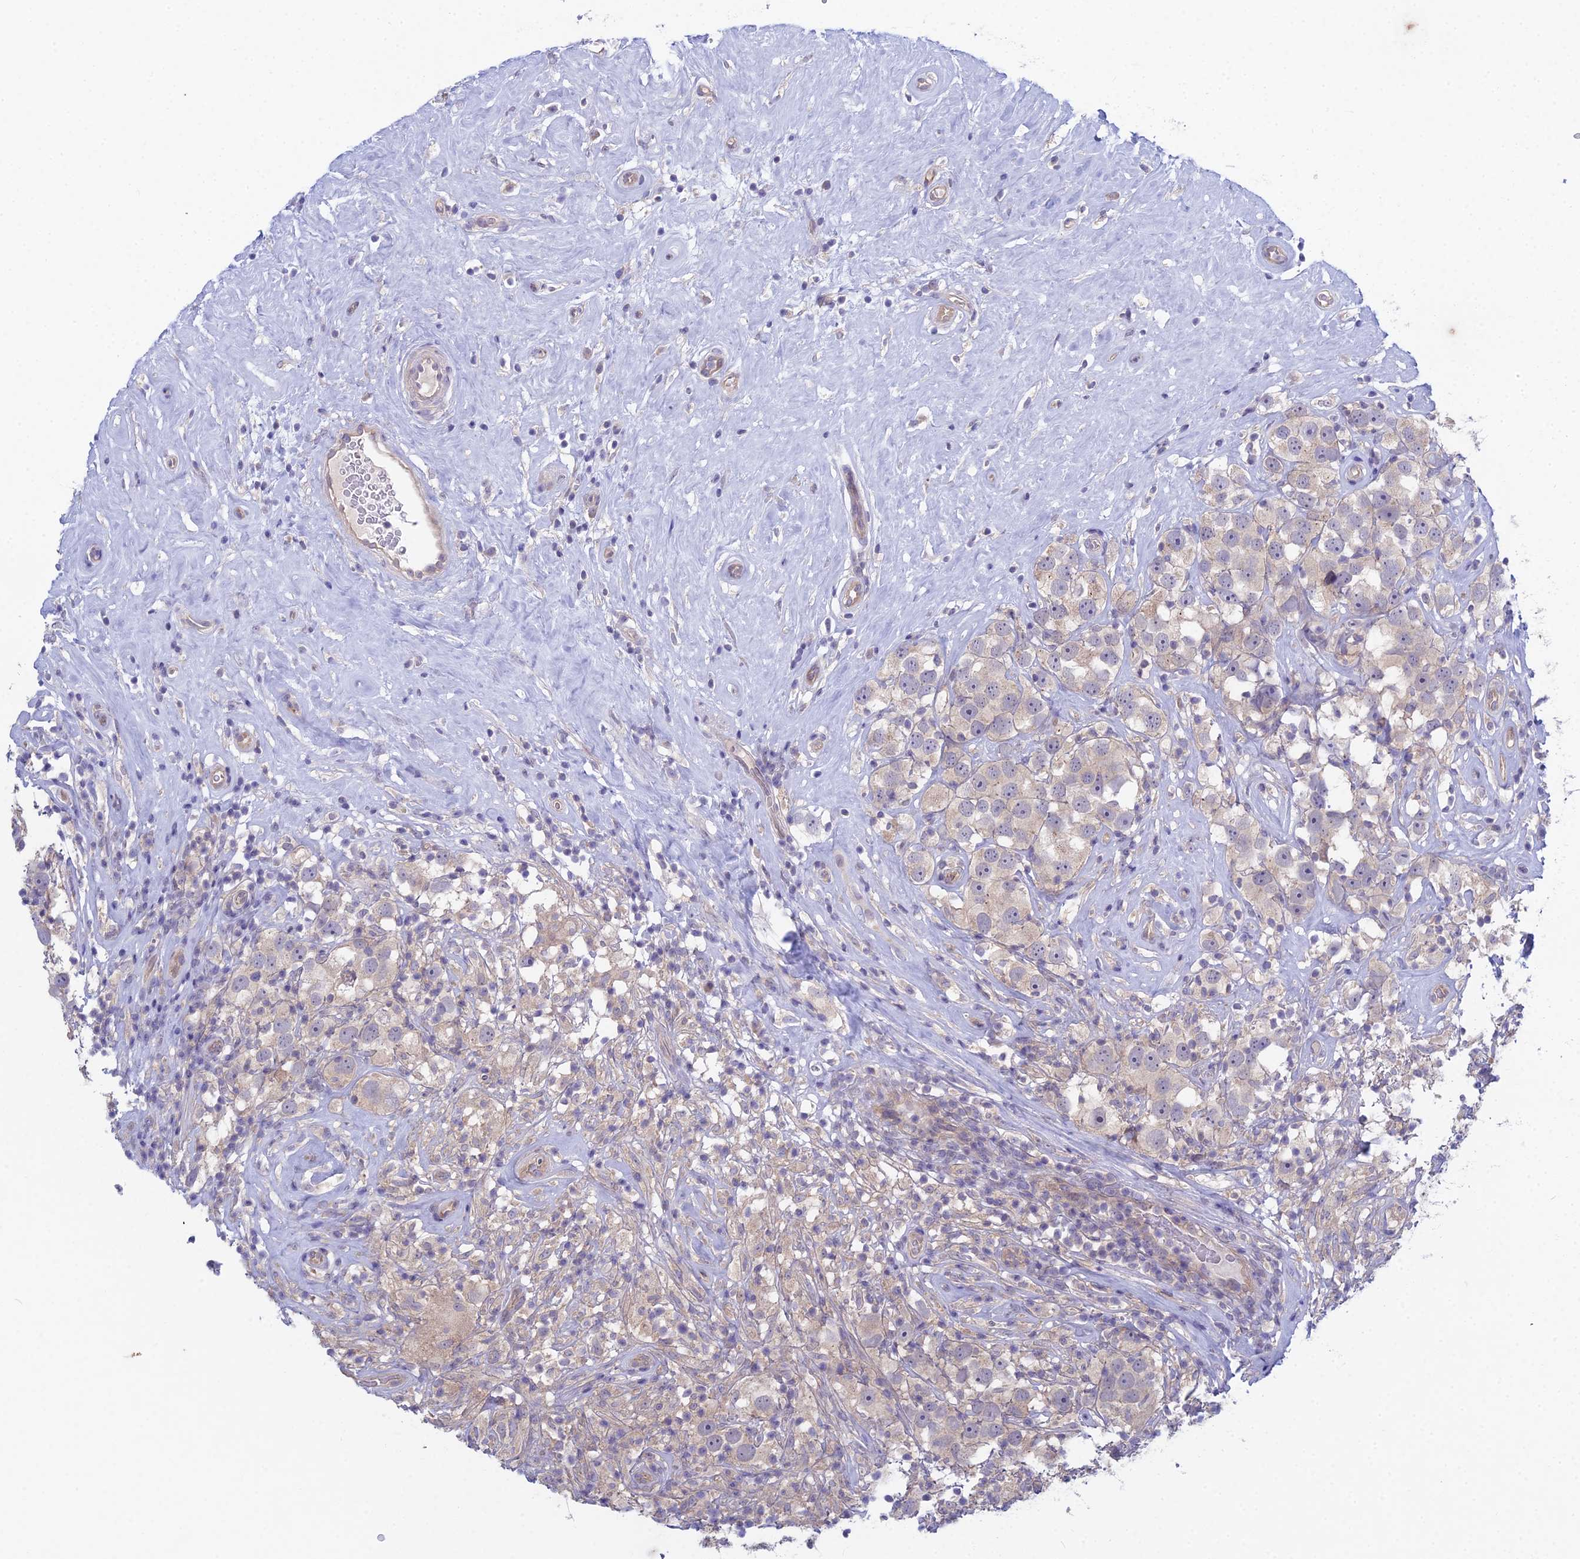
{"staining": {"intensity": "weak", "quantity": "<25%", "location": "cytoplasmic/membranous"}, "tissue": "testis cancer", "cell_type": "Tumor cells", "image_type": "cancer", "snomed": [{"axis": "morphology", "description": "Seminoma, NOS"}, {"axis": "topography", "description": "Testis"}], "caption": "Immunohistochemical staining of testis cancer (seminoma) displays no significant expression in tumor cells. The staining is performed using DAB brown chromogen with nuclei counter-stained in using hematoxylin.", "gene": "METTL26", "patient": {"sex": "male", "age": 49}}